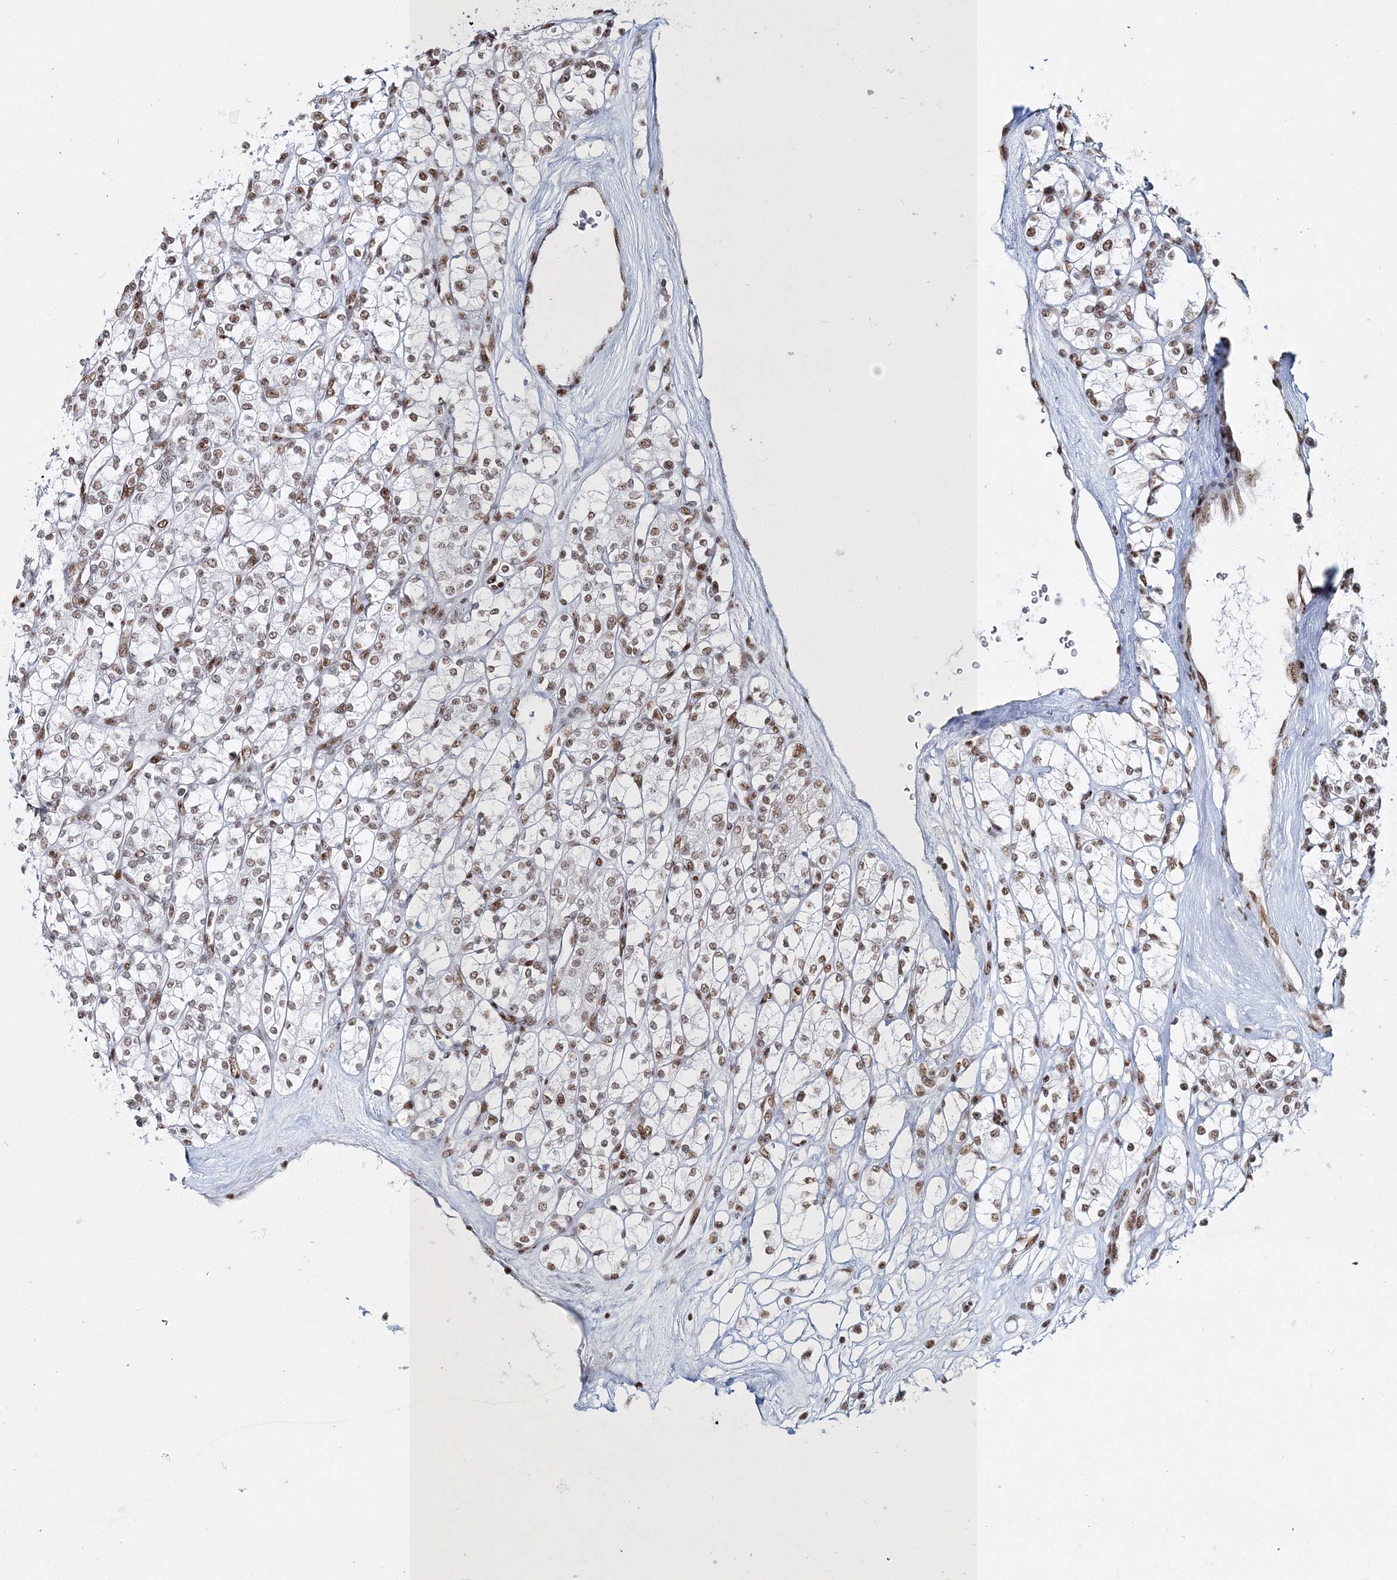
{"staining": {"intensity": "moderate", "quantity": ">75%", "location": "nuclear"}, "tissue": "renal cancer", "cell_type": "Tumor cells", "image_type": "cancer", "snomed": [{"axis": "morphology", "description": "Adenocarcinoma, NOS"}, {"axis": "topography", "description": "Kidney"}], "caption": "Brown immunohistochemical staining in human renal cancer displays moderate nuclear expression in approximately >75% of tumor cells.", "gene": "QRICH1", "patient": {"sex": "male", "age": 77}}